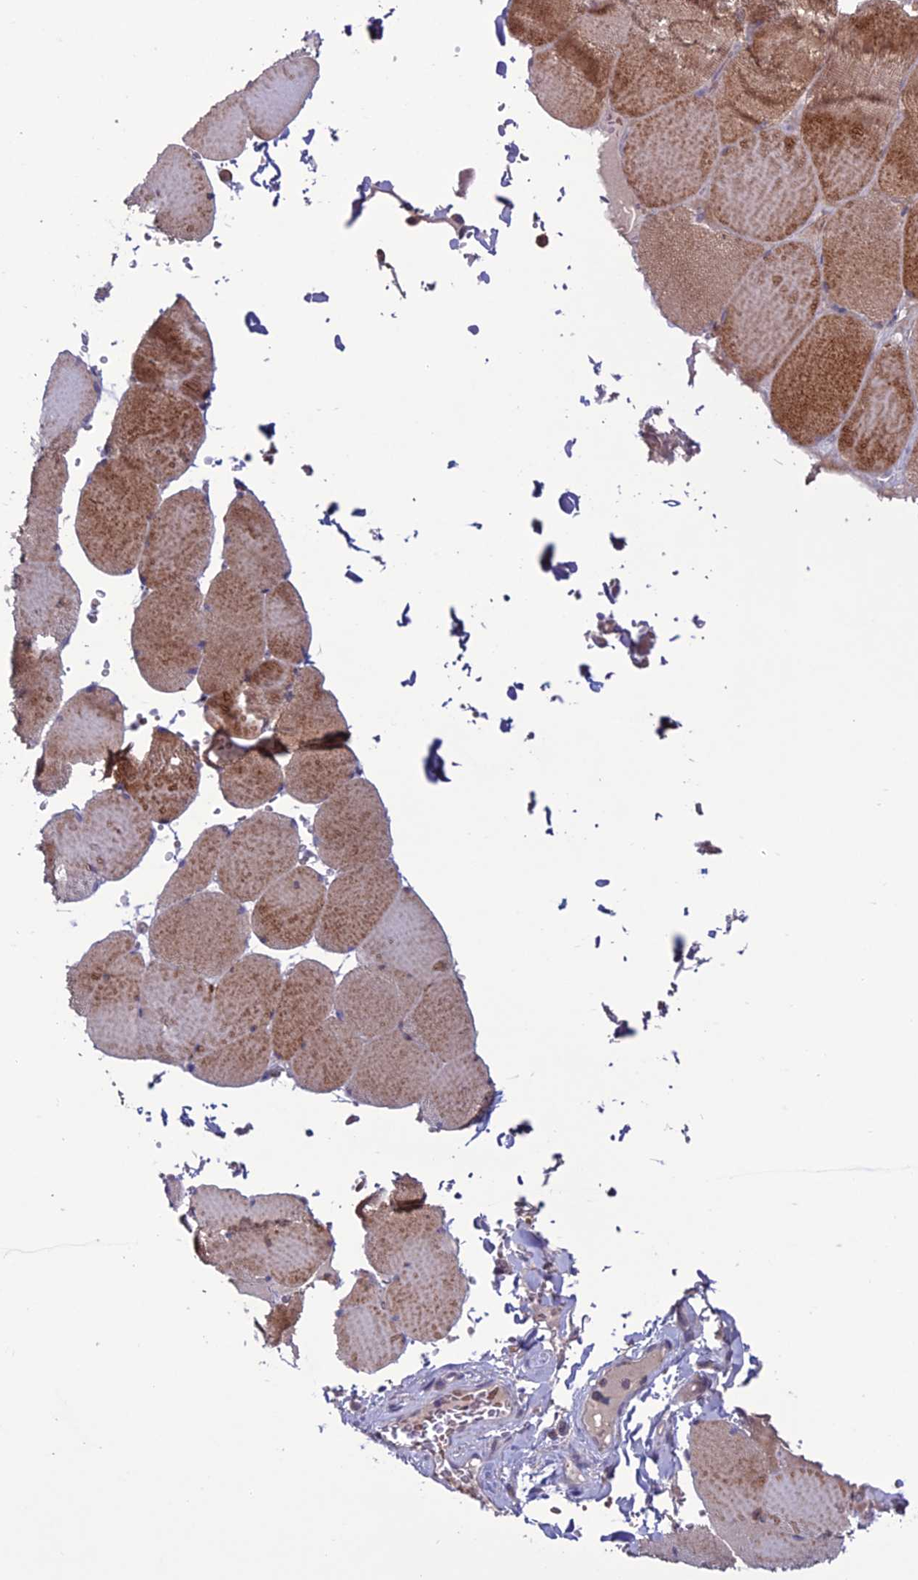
{"staining": {"intensity": "strong", "quantity": "25%-75%", "location": "cytoplasmic/membranous"}, "tissue": "skeletal muscle", "cell_type": "Myocytes", "image_type": "normal", "snomed": [{"axis": "morphology", "description": "Normal tissue, NOS"}, {"axis": "topography", "description": "Skeletal muscle"}, {"axis": "topography", "description": "Head-Neck"}], "caption": "This photomicrograph demonstrates immunohistochemistry (IHC) staining of normal human skeletal muscle, with high strong cytoplasmic/membranous staining in about 25%-75% of myocytes.", "gene": "C2orf76", "patient": {"sex": "male", "age": 66}}